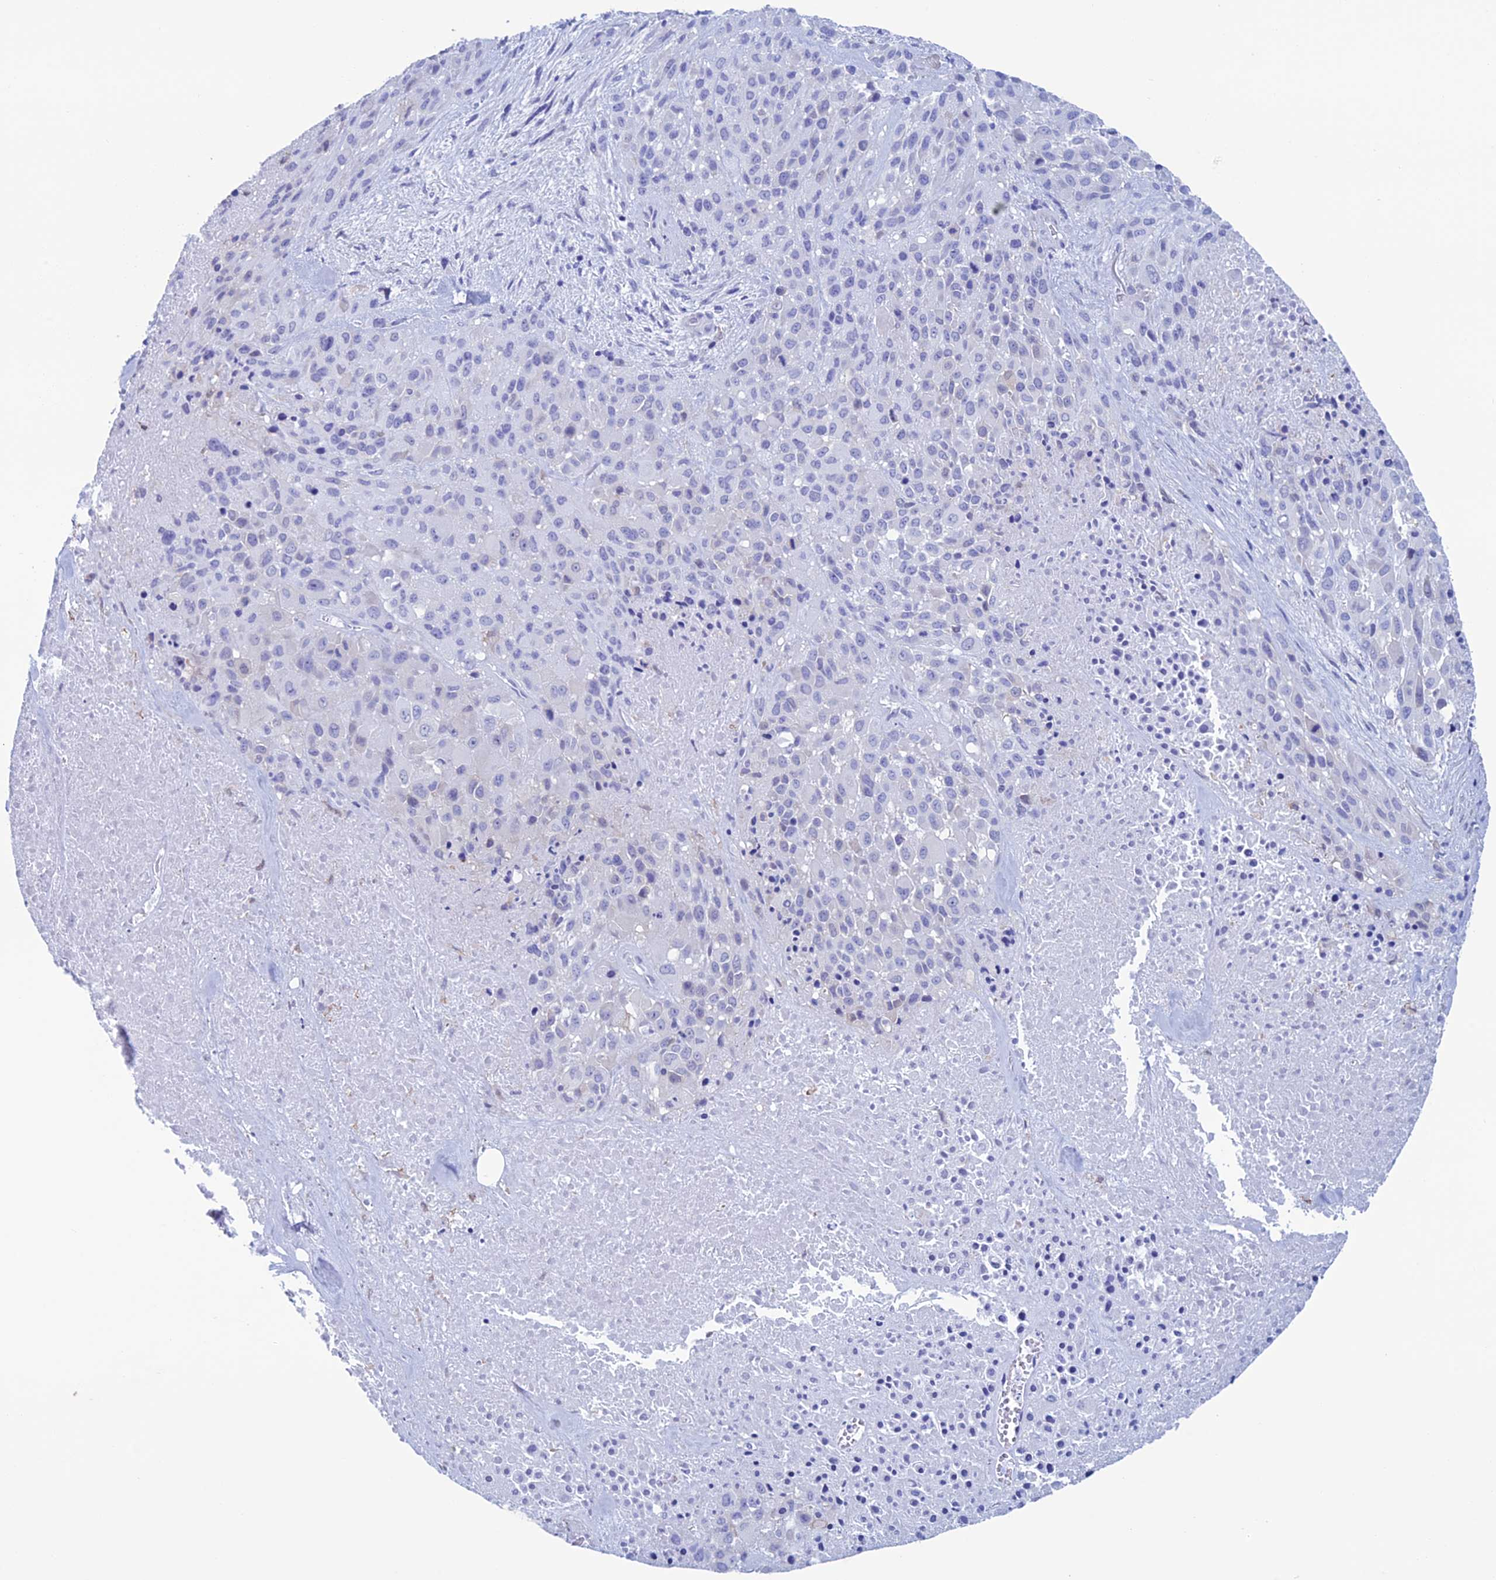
{"staining": {"intensity": "negative", "quantity": "none", "location": "none"}, "tissue": "melanoma", "cell_type": "Tumor cells", "image_type": "cancer", "snomed": [{"axis": "morphology", "description": "Malignant melanoma, Metastatic site"}, {"axis": "topography", "description": "Skin"}], "caption": "Melanoma stained for a protein using immunohistochemistry demonstrates no expression tumor cells.", "gene": "KCNK17", "patient": {"sex": "female", "age": 81}}